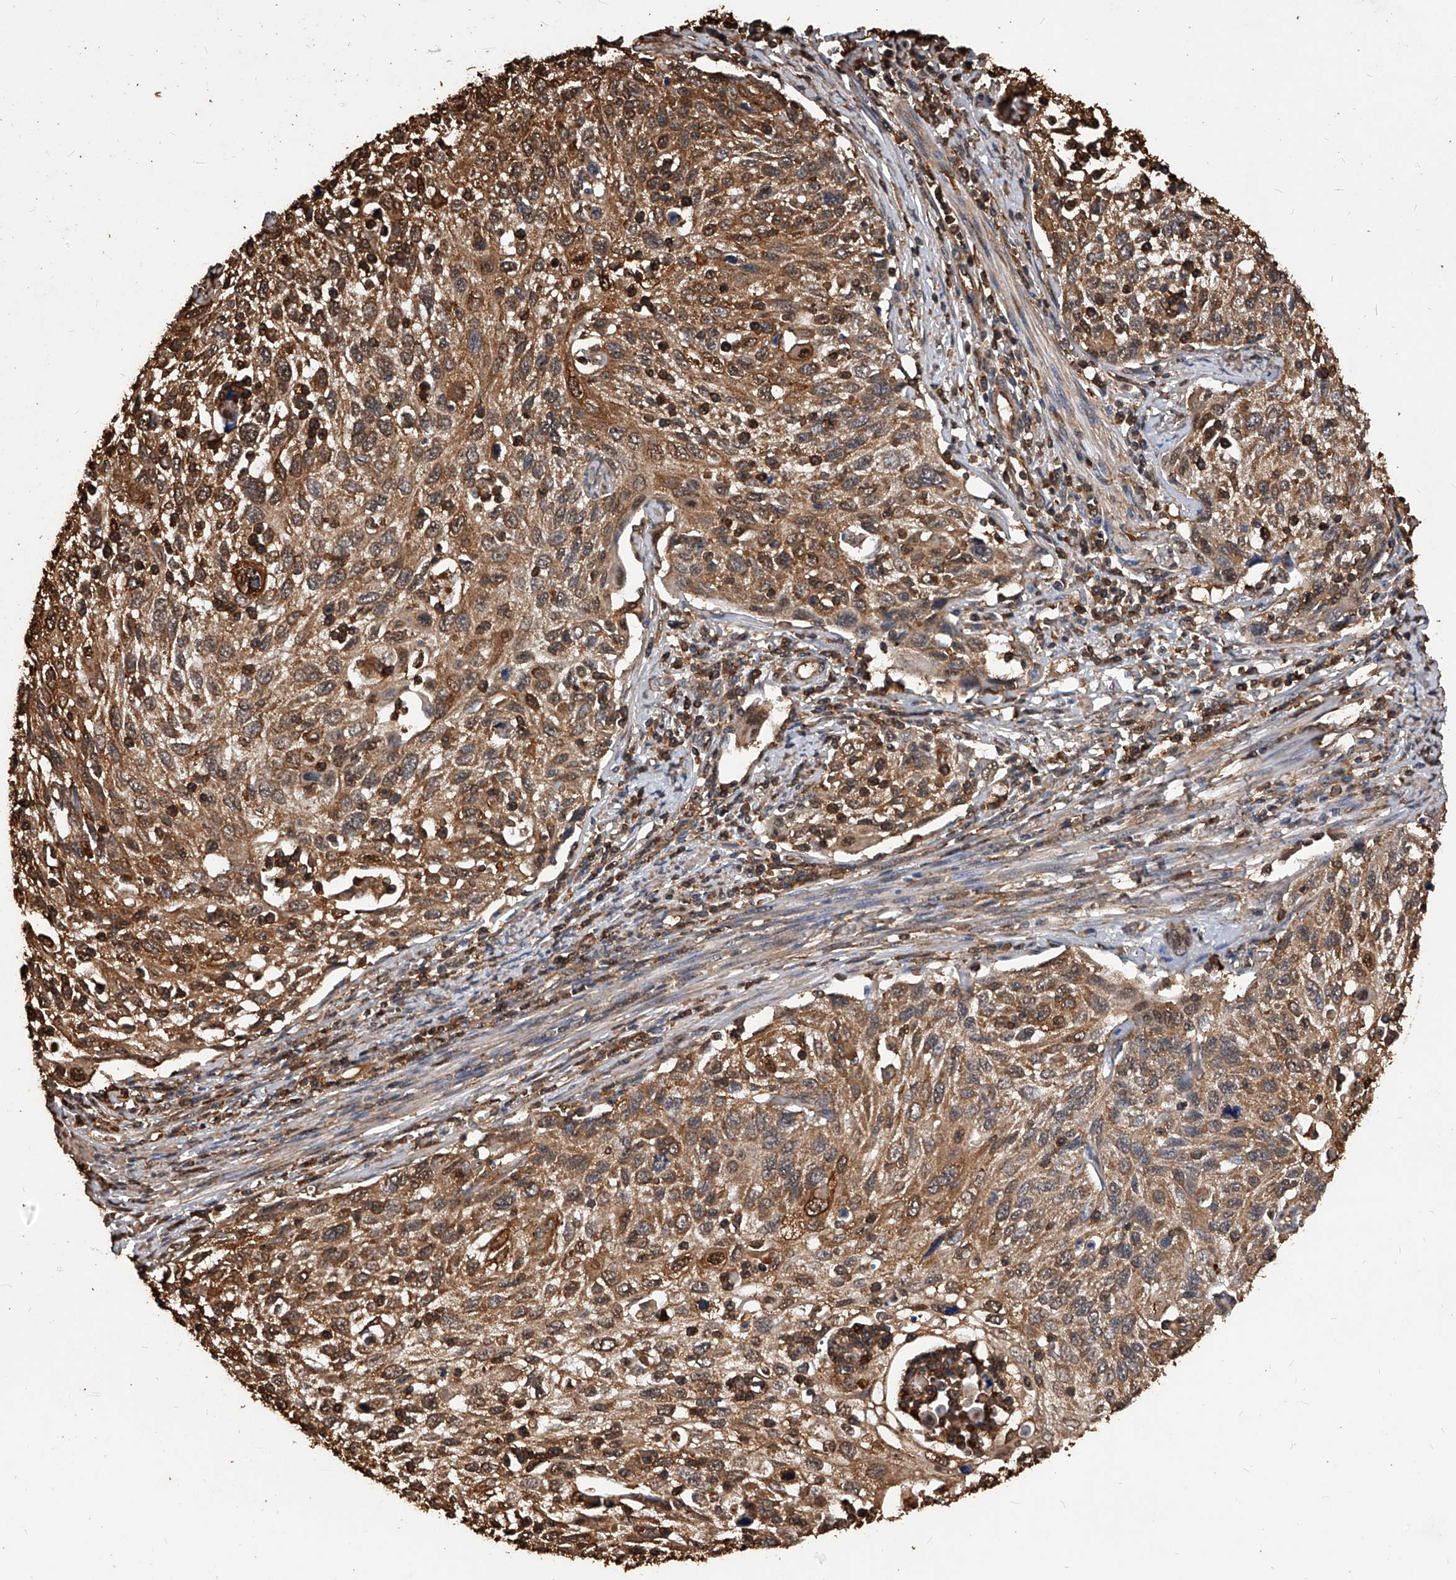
{"staining": {"intensity": "moderate", "quantity": ">75%", "location": "cytoplasmic/membranous"}, "tissue": "cervical cancer", "cell_type": "Tumor cells", "image_type": "cancer", "snomed": [{"axis": "morphology", "description": "Squamous cell carcinoma, NOS"}, {"axis": "topography", "description": "Cervix"}], "caption": "Tumor cells reveal moderate cytoplasmic/membranous expression in about >75% of cells in cervical cancer (squamous cell carcinoma). (brown staining indicates protein expression, while blue staining denotes nuclei).", "gene": "UCP2", "patient": {"sex": "female", "age": 70}}